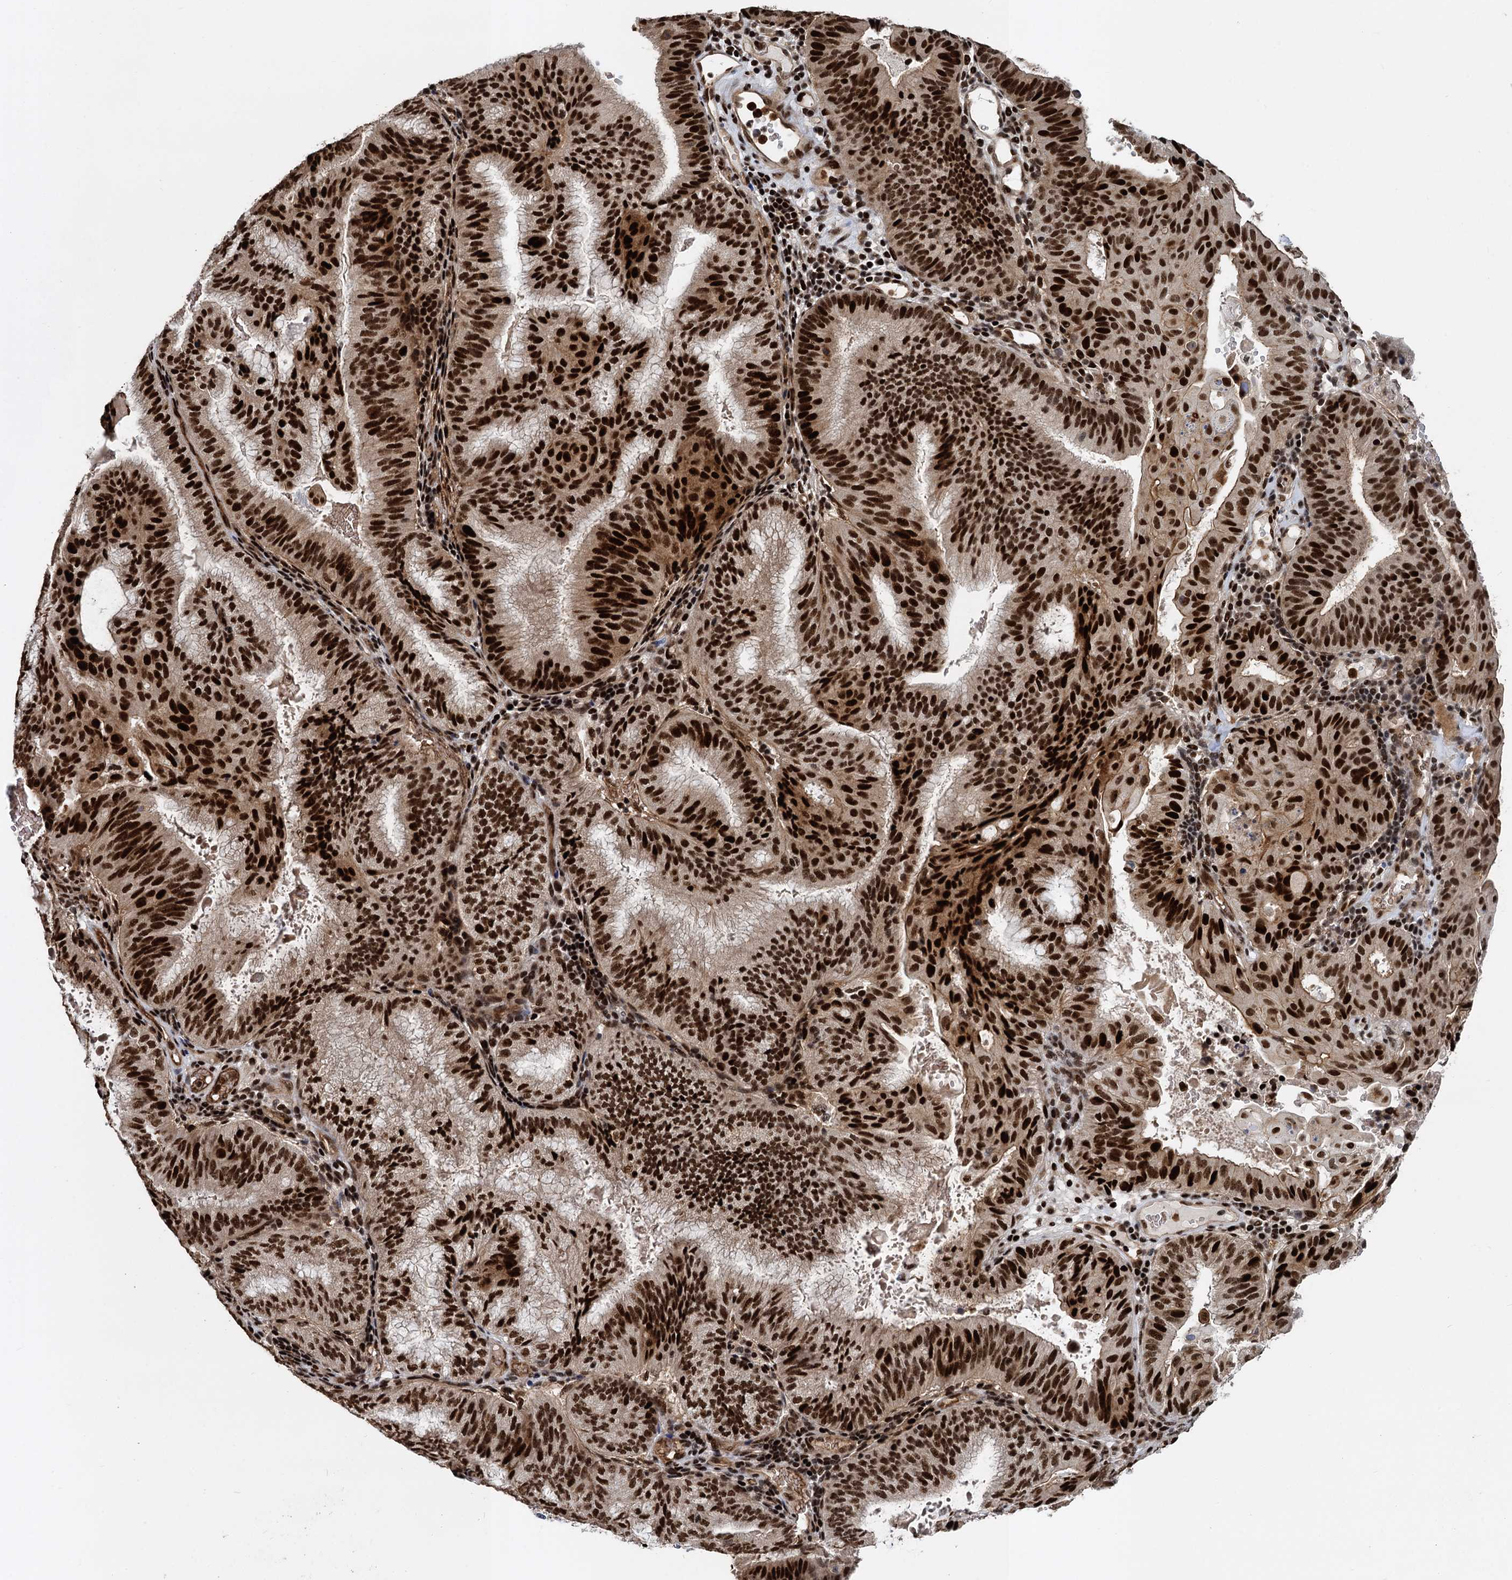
{"staining": {"intensity": "strong", "quantity": "25%-75%", "location": "nuclear"}, "tissue": "endometrial cancer", "cell_type": "Tumor cells", "image_type": "cancer", "snomed": [{"axis": "morphology", "description": "Adenocarcinoma, NOS"}, {"axis": "topography", "description": "Endometrium"}], "caption": "Endometrial cancer (adenocarcinoma) tissue demonstrates strong nuclear expression in approximately 25%-75% of tumor cells, visualized by immunohistochemistry. The staining is performed using DAB brown chromogen to label protein expression. The nuclei are counter-stained blue using hematoxylin.", "gene": "ANKRD49", "patient": {"sex": "female", "age": 49}}